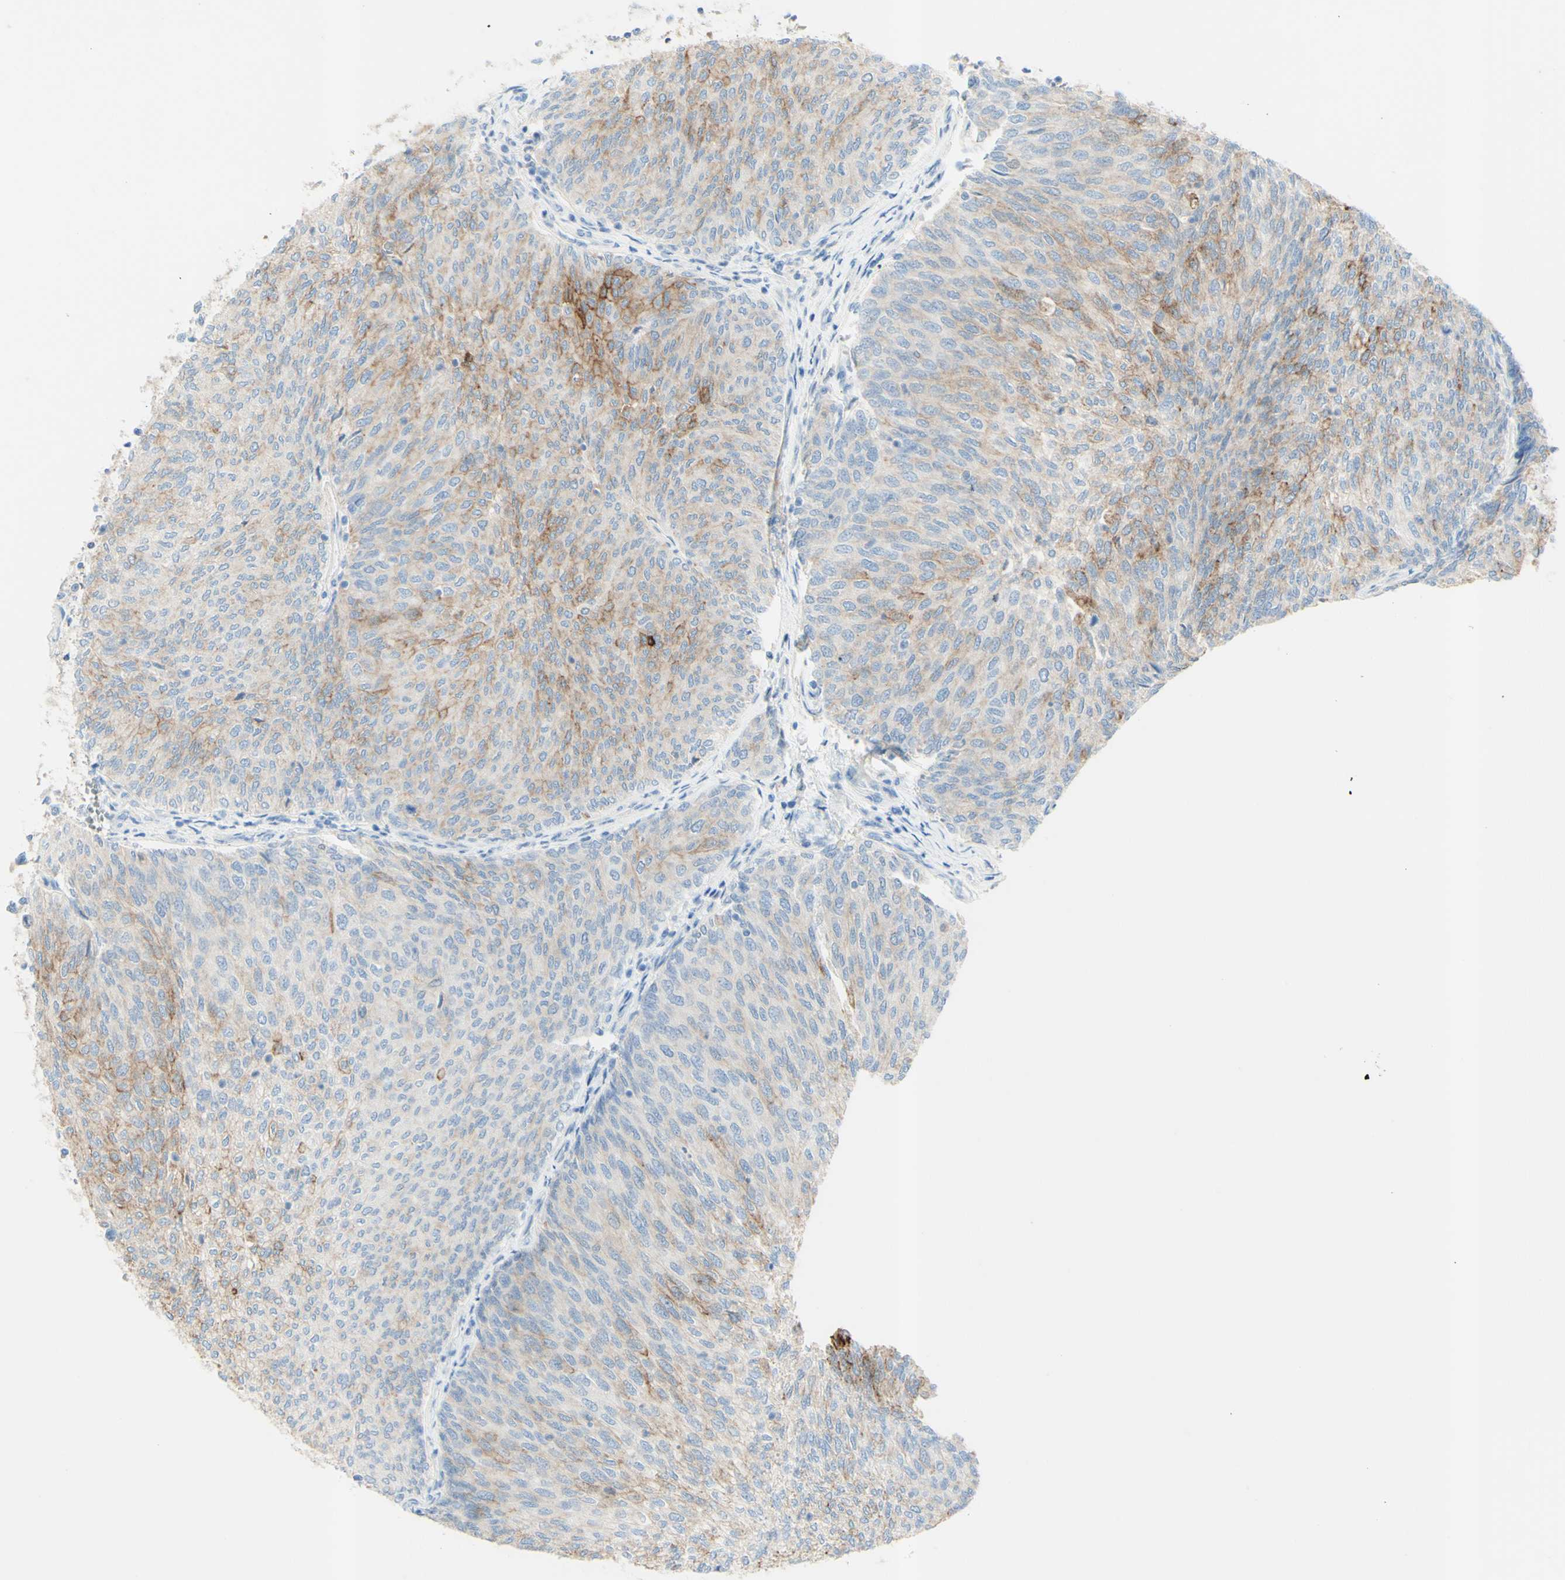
{"staining": {"intensity": "strong", "quantity": "<25%", "location": "cytoplasmic/membranous"}, "tissue": "urothelial cancer", "cell_type": "Tumor cells", "image_type": "cancer", "snomed": [{"axis": "morphology", "description": "Urothelial carcinoma, Low grade"}, {"axis": "topography", "description": "Urinary bladder"}], "caption": "Strong cytoplasmic/membranous staining is appreciated in about <25% of tumor cells in urothelial cancer. (Stains: DAB in brown, nuclei in blue, Microscopy: brightfield microscopy at high magnification).", "gene": "TSPAN1", "patient": {"sex": "female", "age": 79}}